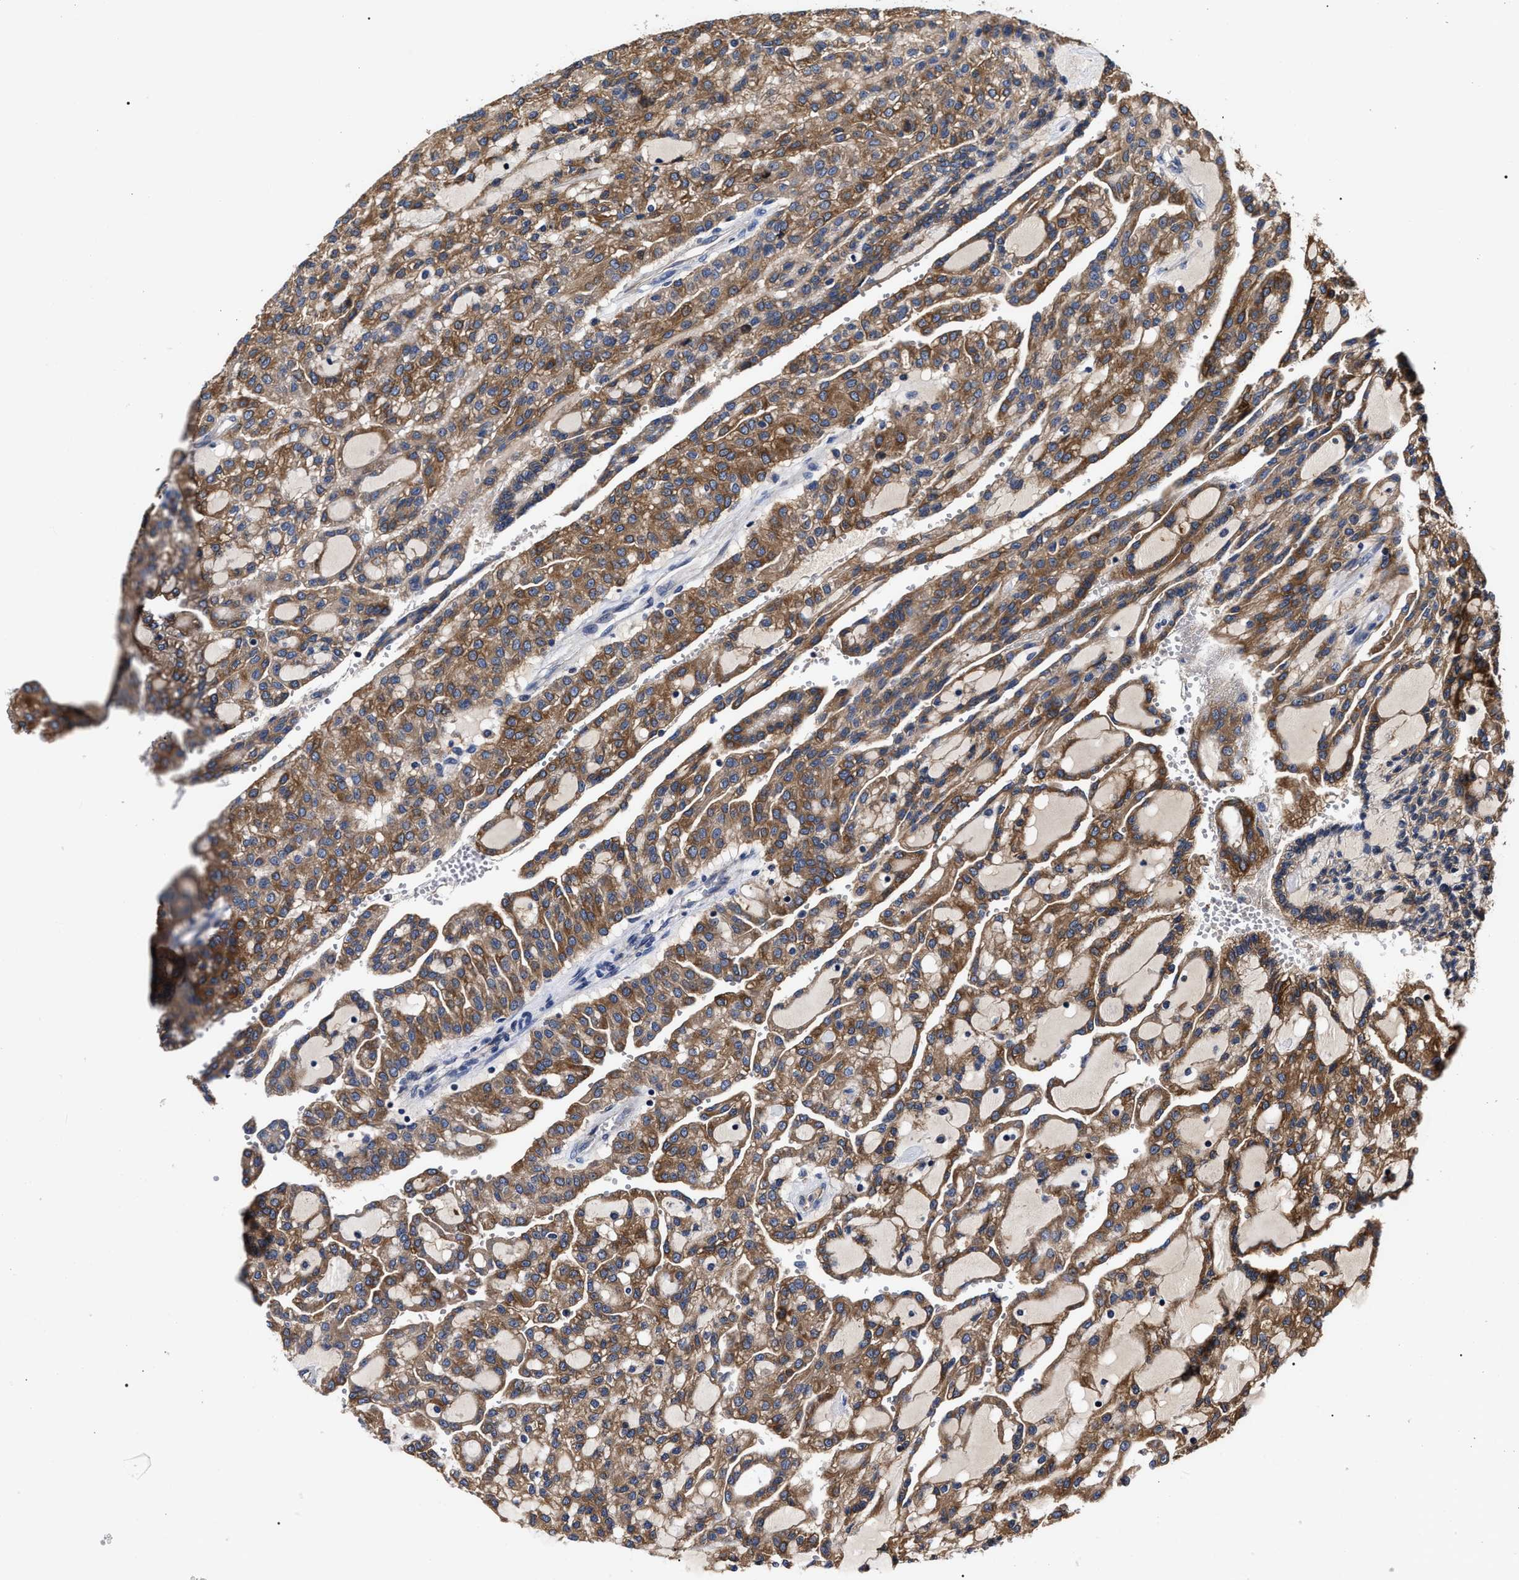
{"staining": {"intensity": "moderate", "quantity": ">75%", "location": "cytoplasmic/membranous"}, "tissue": "renal cancer", "cell_type": "Tumor cells", "image_type": "cancer", "snomed": [{"axis": "morphology", "description": "Adenocarcinoma, NOS"}, {"axis": "topography", "description": "Kidney"}], "caption": "An immunohistochemistry photomicrograph of tumor tissue is shown. Protein staining in brown highlights moderate cytoplasmic/membranous positivity in renal adenocarcinoma within tumor cells.", "gene": "MACC1", "patient": {"sex": "male", "age": 63}}